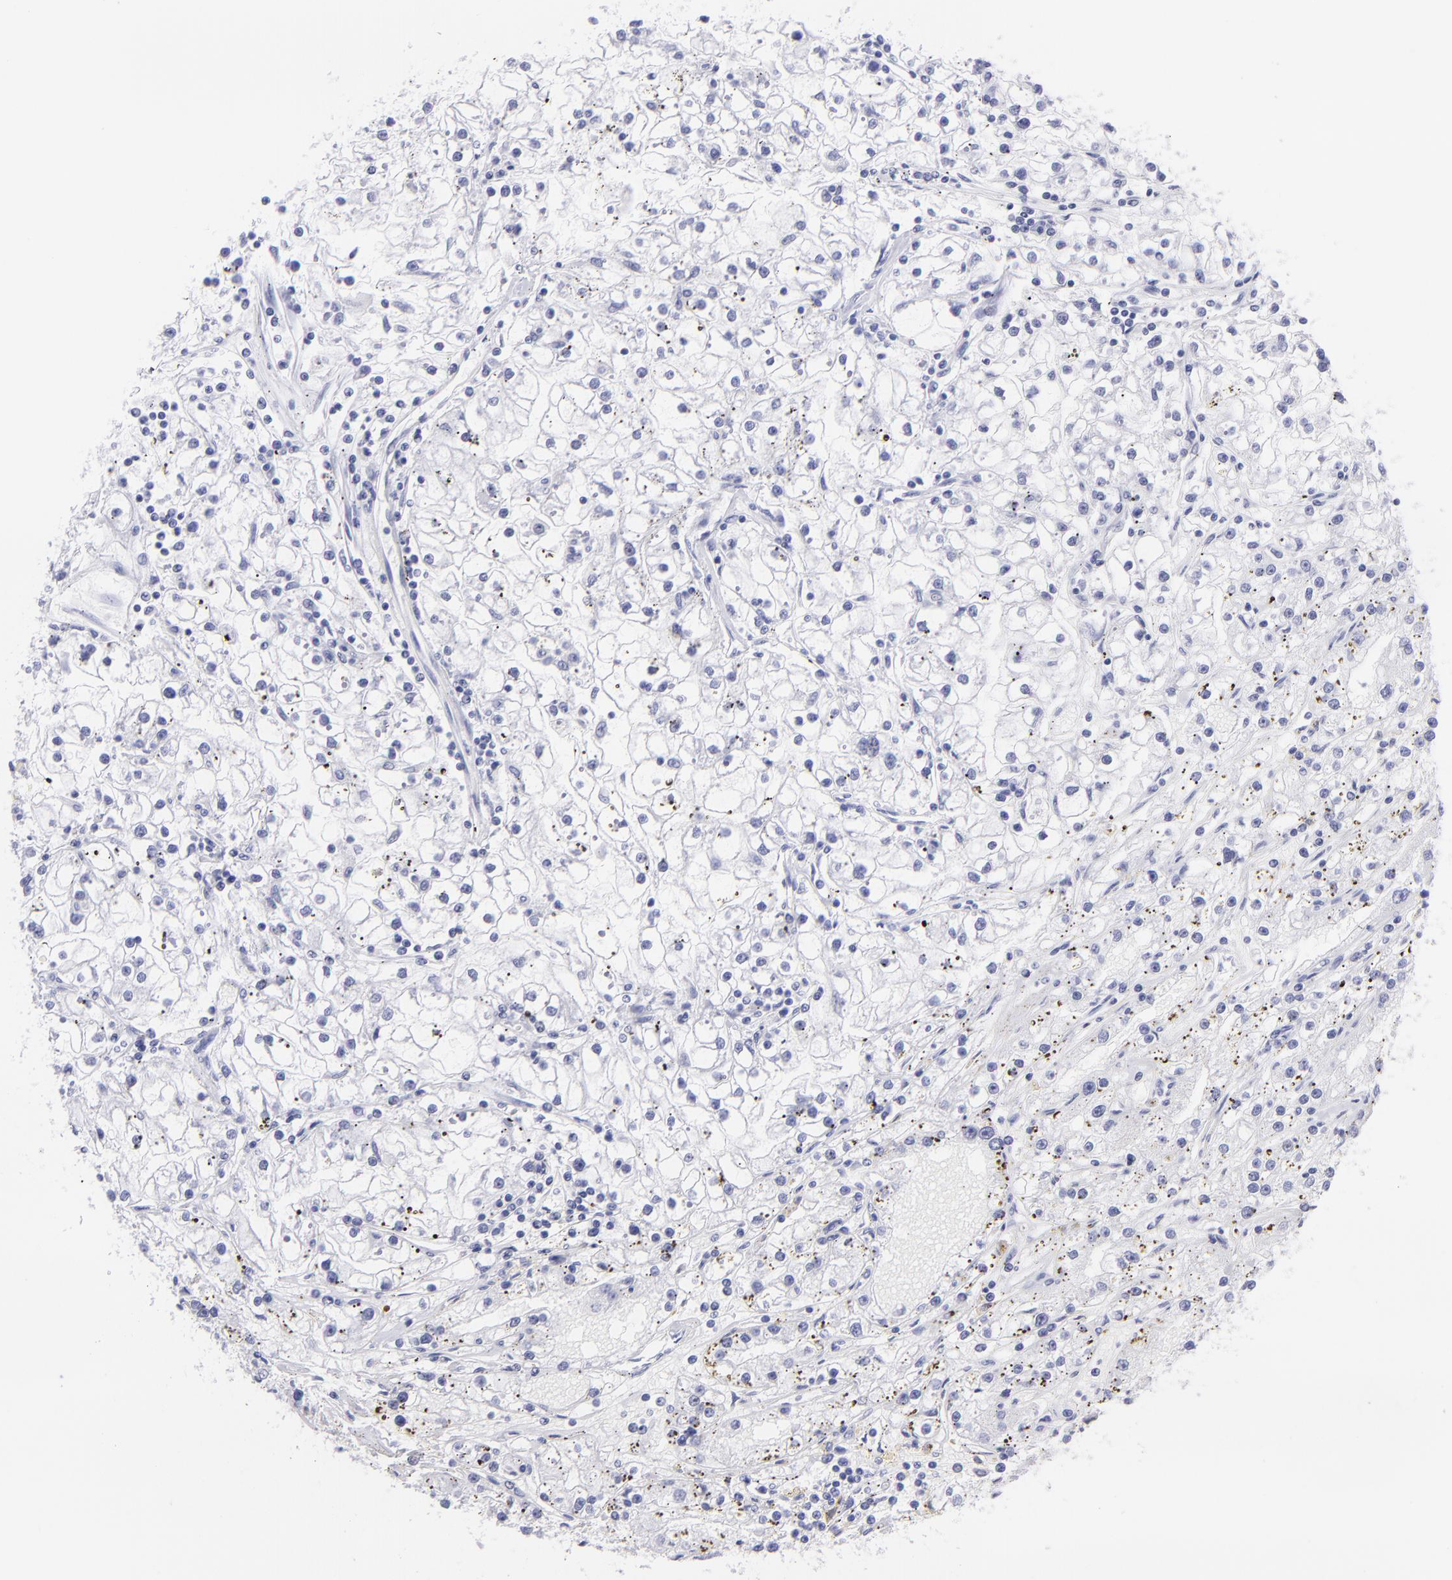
{"staining": {"intensity": "negative", "quantity": "none", "location": "none"}, "tissue": "renal cancer", "cell_type": "Tumor cells", "image_type": "cancer", "snomed": [{"axis": "morphology", "description": "Adenocarcinoma, NOS"}, {"axis": "topography", "description": "Kidney"}], "caption": "Immunohistochemistry (IHC) photomicrograph of human renal adenocarcinoma stained for a protein (brown), which shows no positivity in tumor cells. (IHC, brightfield microscopy, high magnification).", "gene": "PIP", "patient": {"sex": "male", "age": 56}}